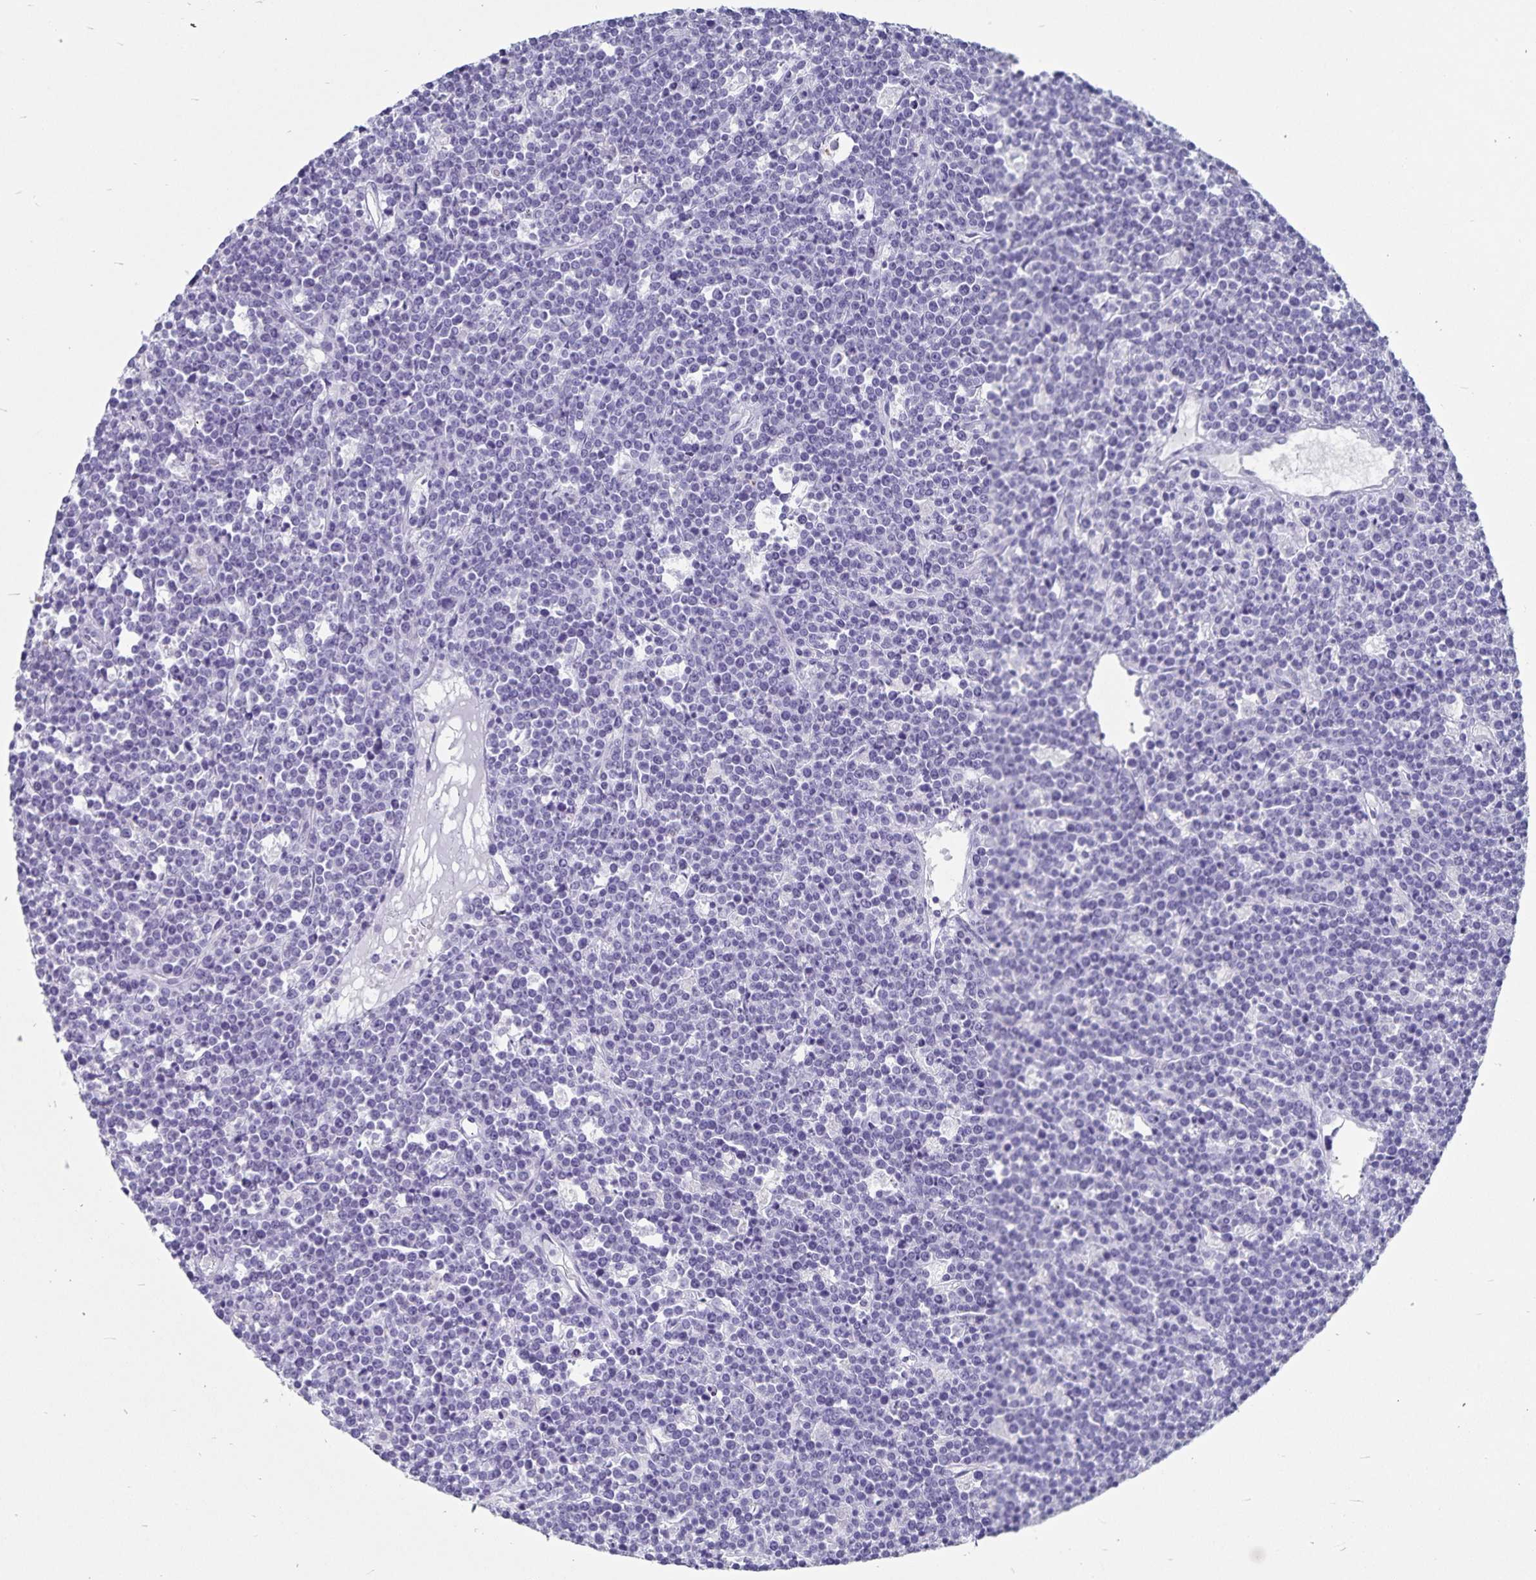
{"staining": {"intensity": "negative", "quantity": "none", "location": "none"}, "tissue": "lymphoma", "cell_type": "Tumor cells", "image_type": "cancer", "snomed": [{"axis": "morphology", "description": "Malignant lymphoma, non-Hodgkin's type, High grade"}, {"axis": "topography", "description": "Ovary"}], "caption": "Lymphoma was stained to show a protein in brown. There is no significant positivity in tumor cells. (DAB immunohistochemistry (IHC) with hematoxylin counter stain).", "gene": "PLAC1", "patient": {"sex": "female", "age": 56}}